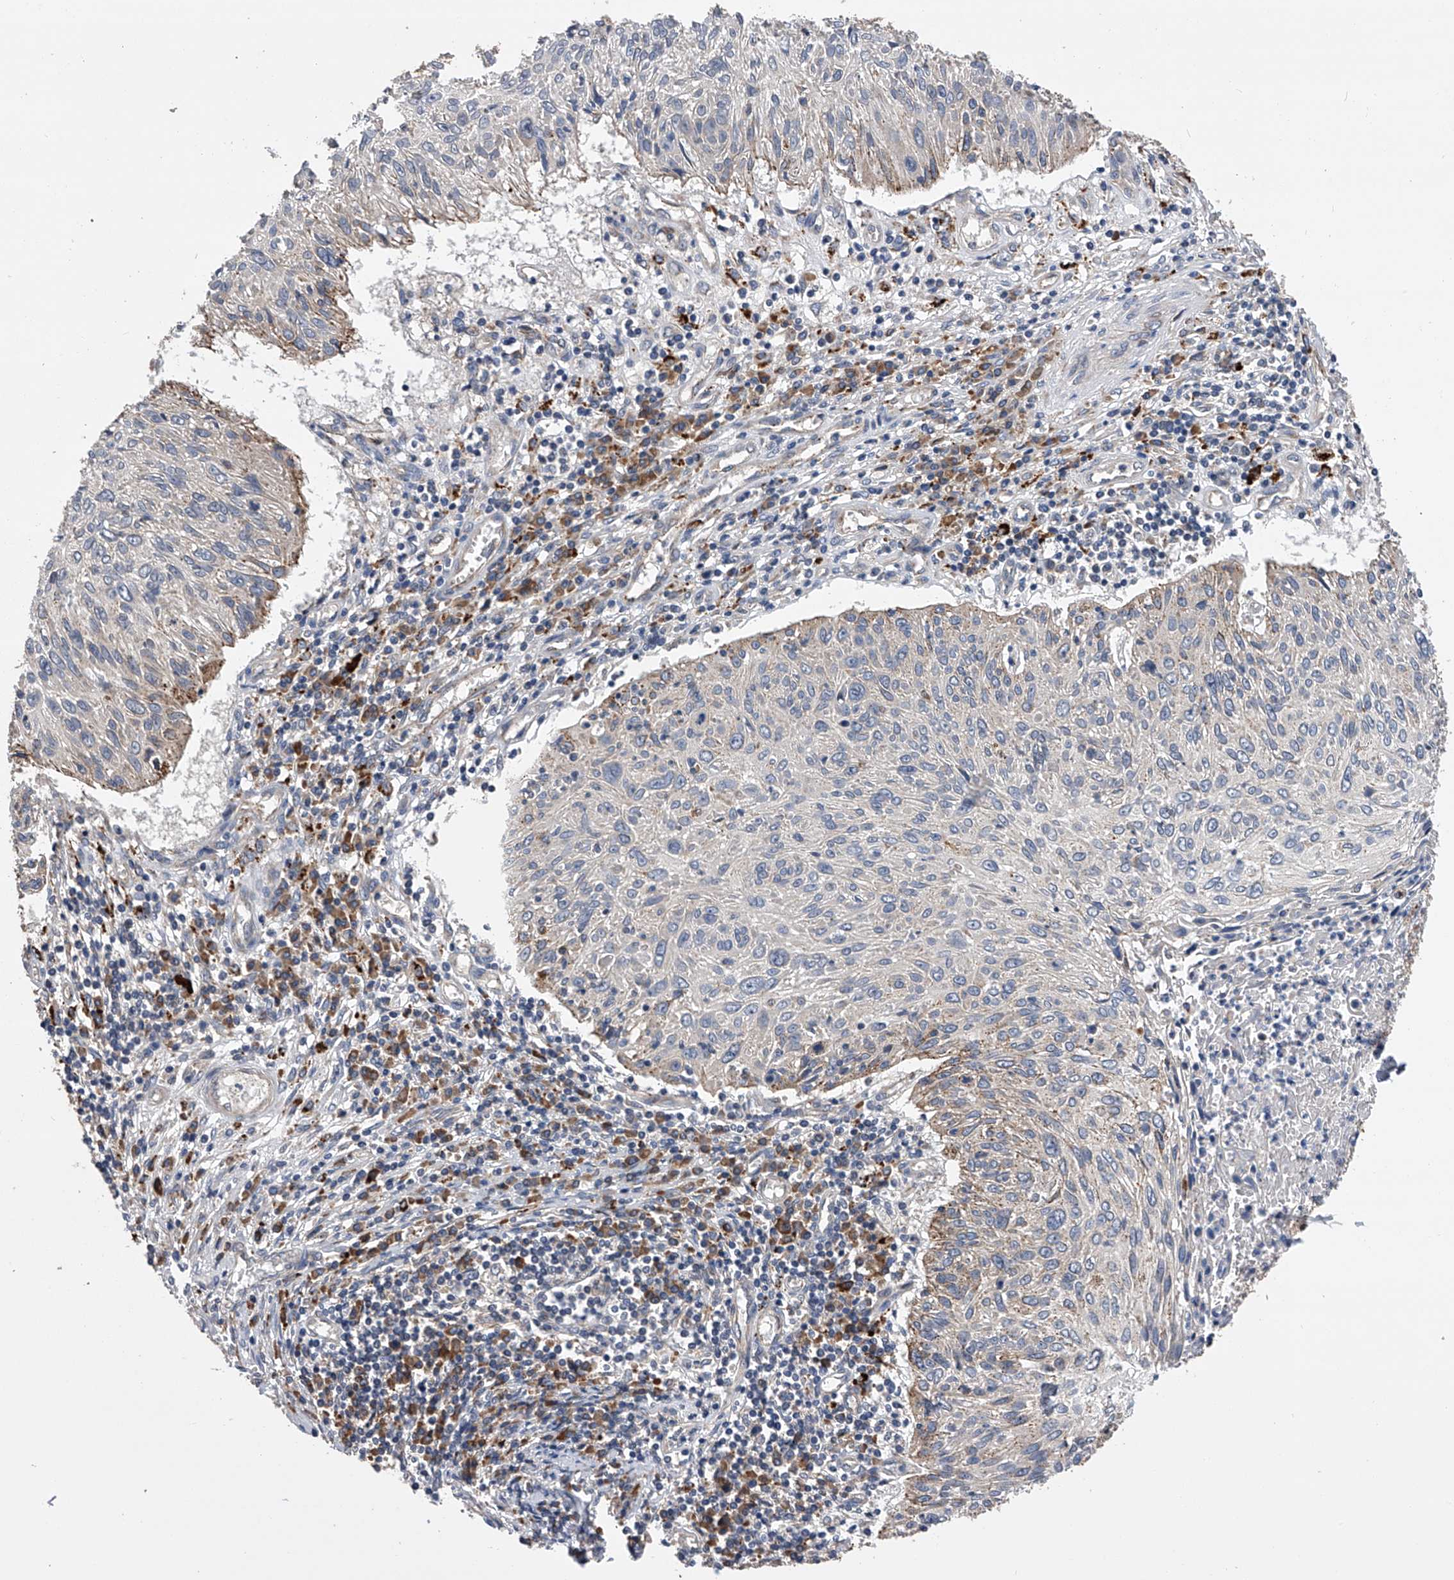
{"staining": {"intensity": "weak", "quantity": "<25%", "location": "cytoplasmic/membranous"}, "tissue": "cervical cancer", "cell_type": "Tumor cells", "image_type": "cancer", "snomed": [{"axis": "morphology", "description": "Squamous cell carcinoma, NOS"}, {"axis": "topography", "description": "Cervix"}], "caption": "Histopathology image shows no significant protein expression in tumor cells of cervical cancer. Nuclei are stained in blue.", "gene": "SPOCK1", "patient": {"sex": "female", "age": 51}}